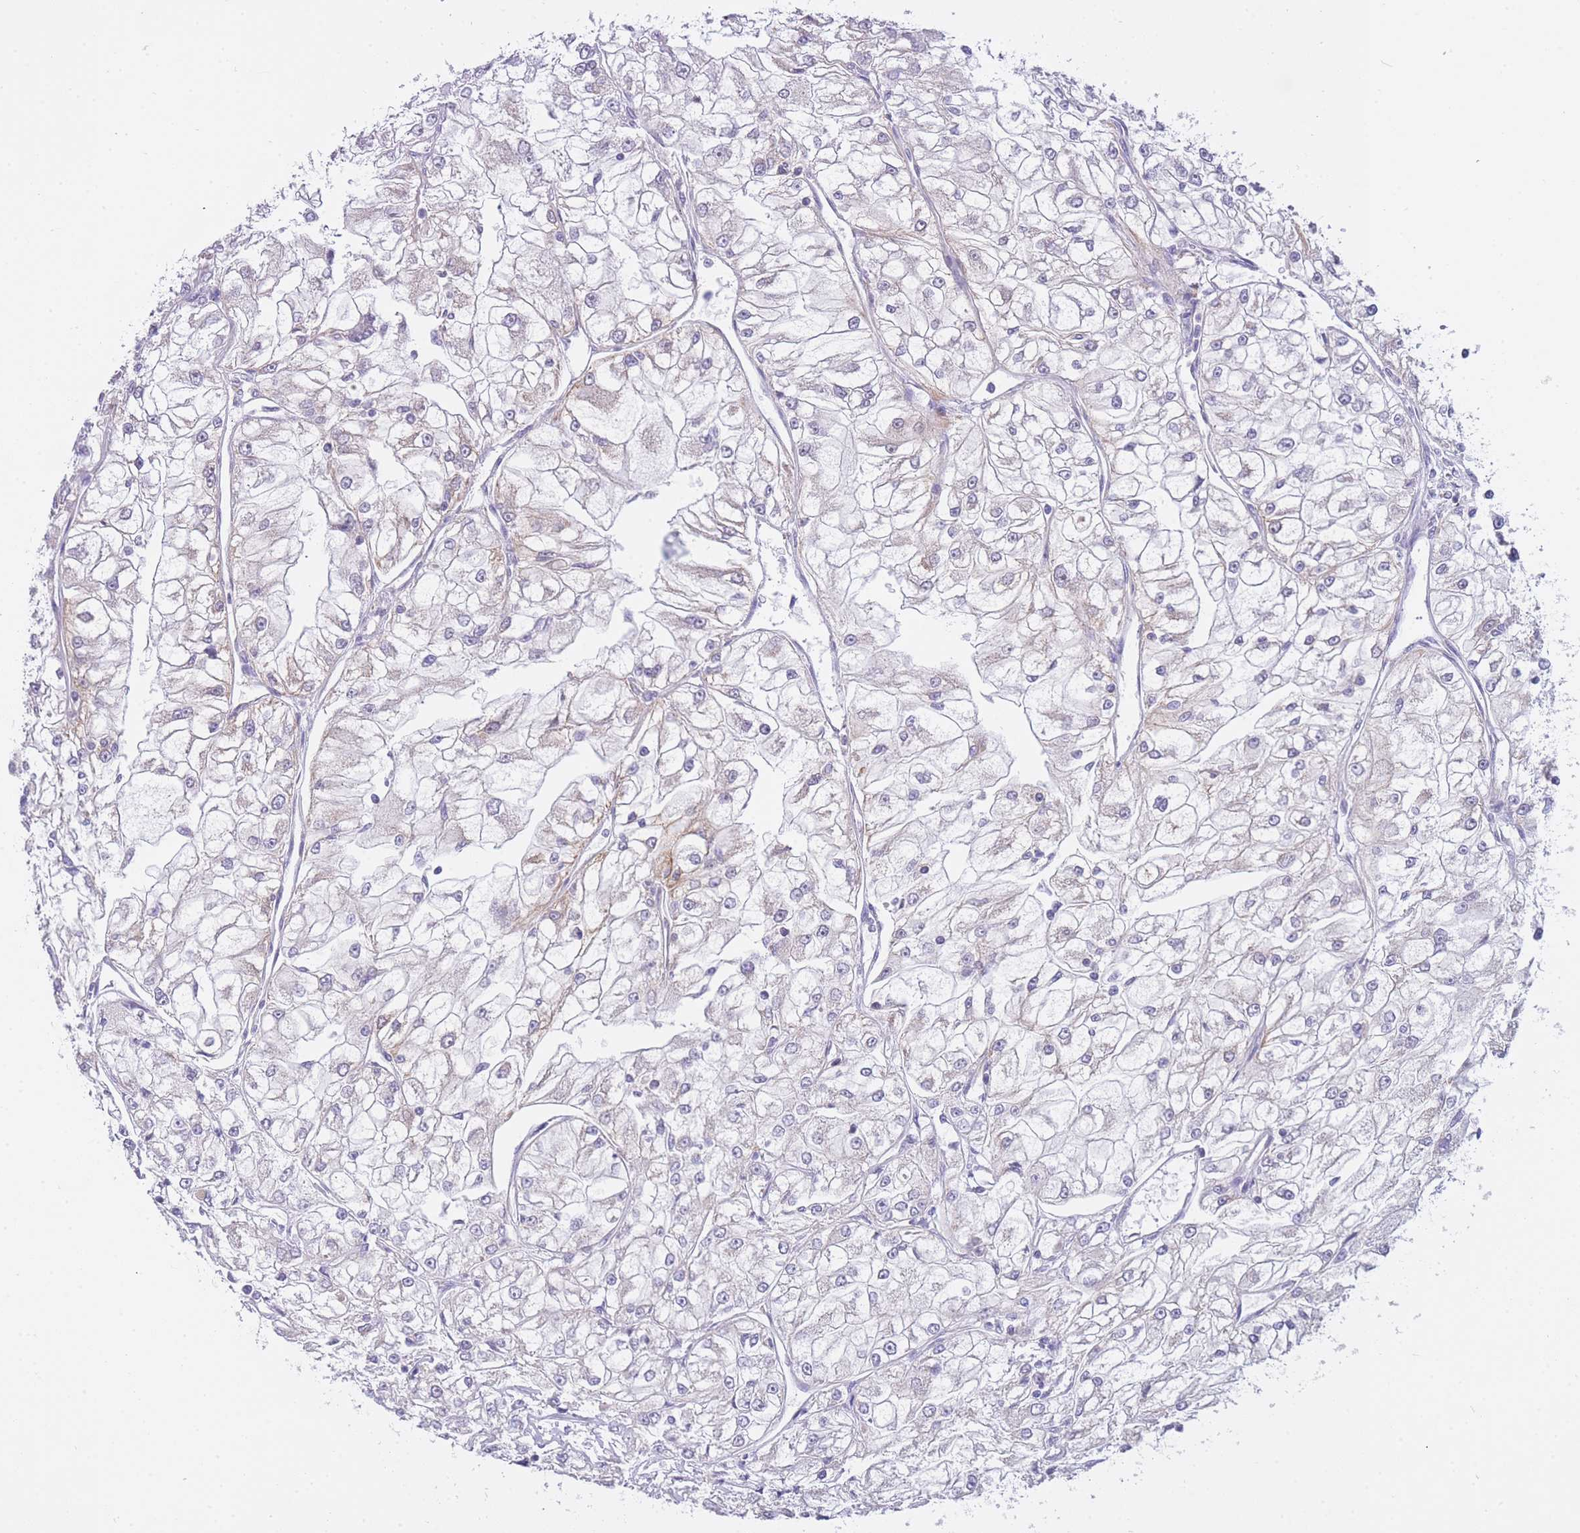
{"staining": {"intensity": "negative", "quantity": "none", "location": "none"}, "tissue": "renal cancer", "cell_type": "Tumor cells", "image_type": "cancer", "snomed": [{"axis": "morphology", "description": "Adenocarcinoma, NOS"}, {"axis": "topography", "description": "Kidney"}], "caption": "Immunohistochemical staining of human adenocarcinoma (renal) shows no significant expression in tumor cells. (DAB (3,3'-diaminobenzidine) immunohistochemistry with hematoxylin counter stain).", "gene": "FRAT2", "patient": {"sex": "female", "age": 72}}